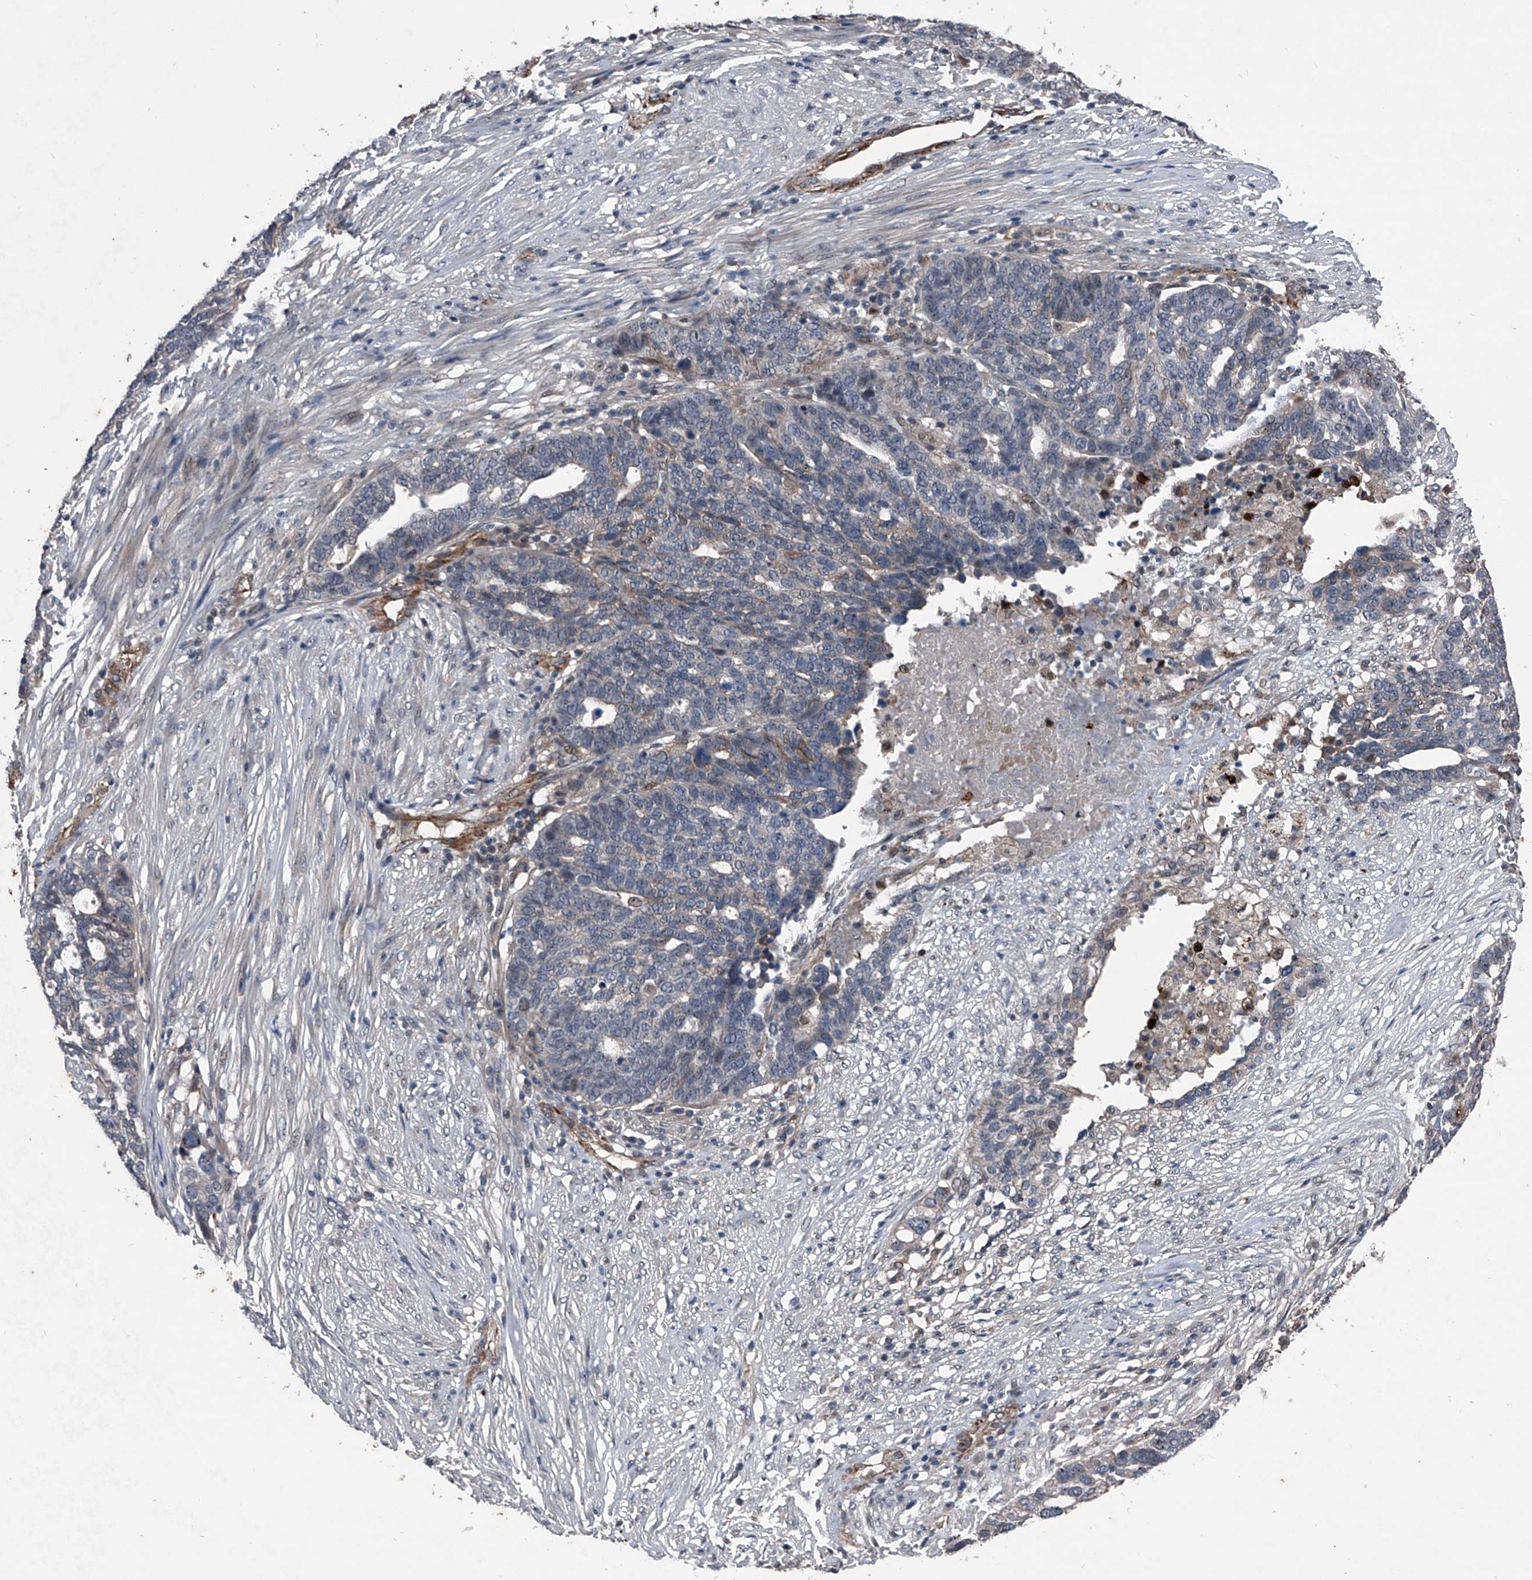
{"staining": {"intensity": "weak", "quantity": "25%-75%", "location": "cytoplasmic/membranous"}, "tissue": "ovarian cancer", "cell_type": "Tumor cells", "image_type": "cancer", "snomed": [{"axis": "morphology", "description": "Cystadenocarcinoma, serous, NOS"}, {"axis": "topography", "description": "Ovary"}], "caption": "Immunohistochemistry (DAB) staining of ovarian cancer exhibits weak cytoplasmic/membranous protein positivity in about 25%-75% of tumor cells.", "gene": "MAPKAP1", "patient": {"sex": "female", "age": 59}}